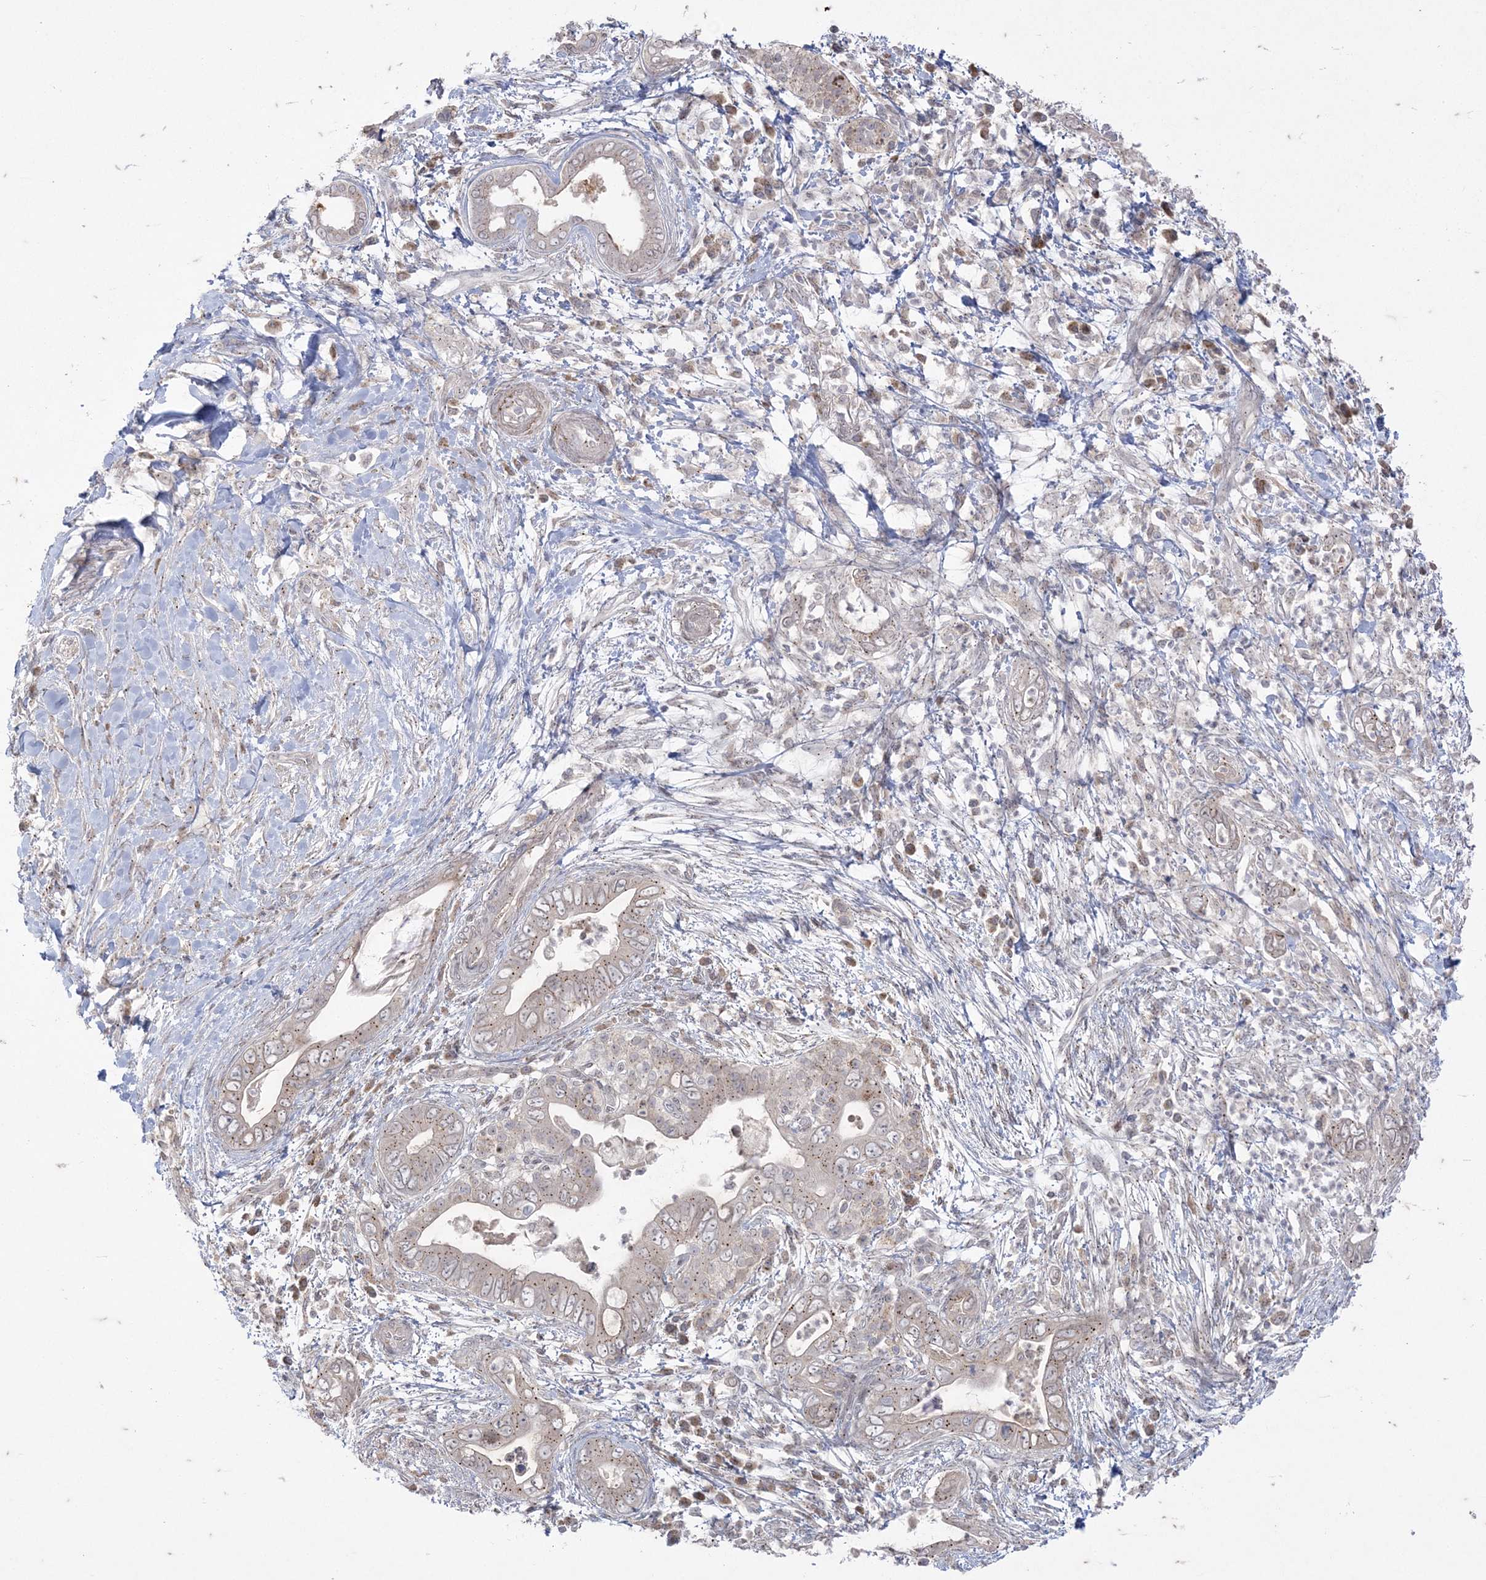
{"staining": {"intensity": "weak", "quantity": "<25%", "location": "cytoplasmic/membranous"}, "tissue": "pancreatic cancer", "cell_type": "Tumor cells", "image_type": "cancer", "snomed": [{"axis": "morphology", "description": "Adenocarcinoma, NOS"}, {"axis": "topography", "description": "Pancreas"}], "caption": "Photomicrograph shows no significant protein expression in tumor cells of pancreatic adenocarcinoma.", "gene": "RRAS", "patient": {"sex": "male", "age": 75}}